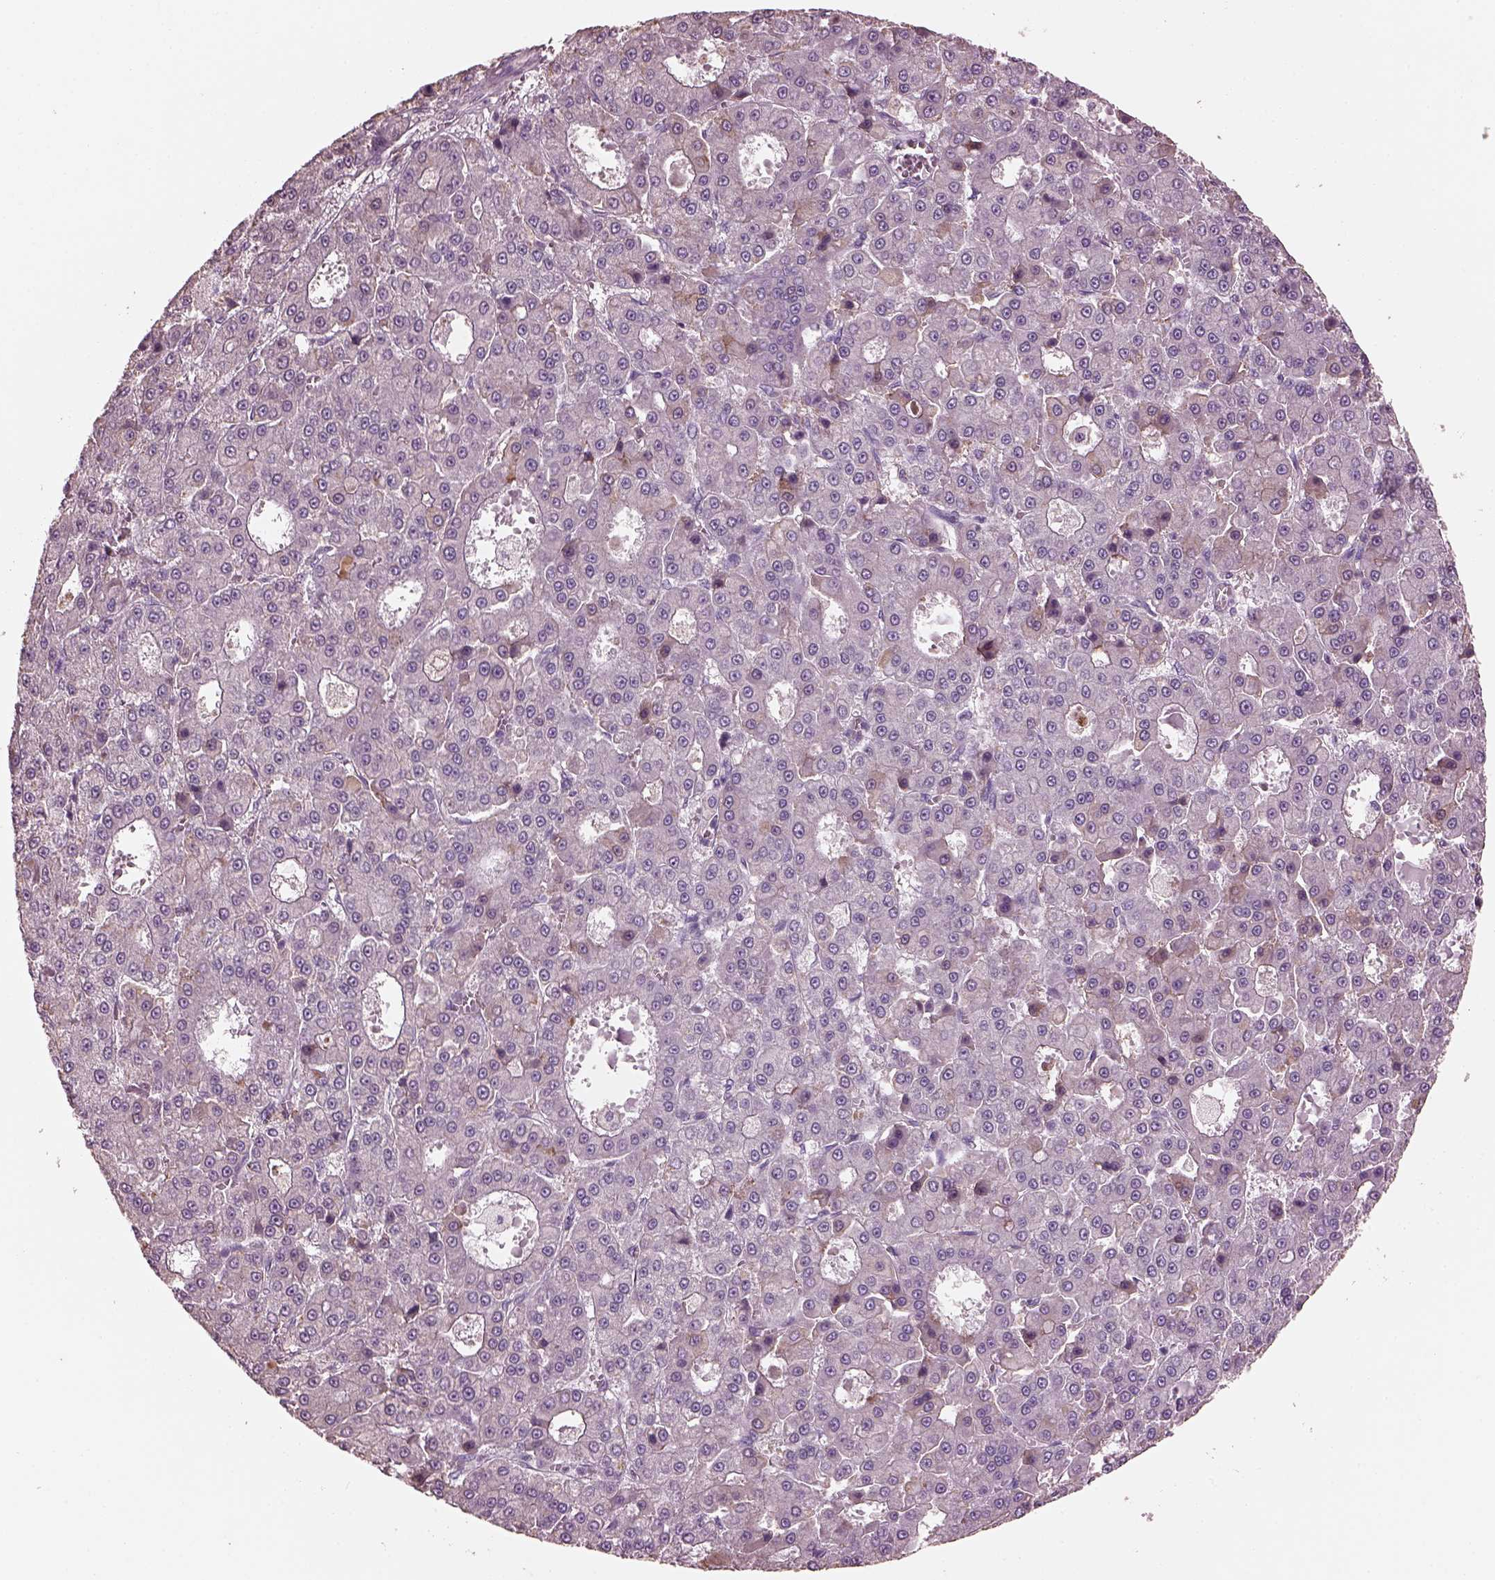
{"staining": {"intensity": "negative", "quantity": "none", "location": "none"}, "tissue": "liver cancer", "cell_type": "Tumor cells", "image_type": "cancer", "snomed": [{"axis": "morphology", "description": "Carcinoma, Hepatocellular, NOS"}, {"axis": "topography", "description": "Liver"}], "caption": "The immunohistochemistry image has no significant staining in tumor cells of liver cancer (hepatocellular carcinoma) tissue.", "gene": "SRI", "patient": {"sex": "male", "age": 70}}